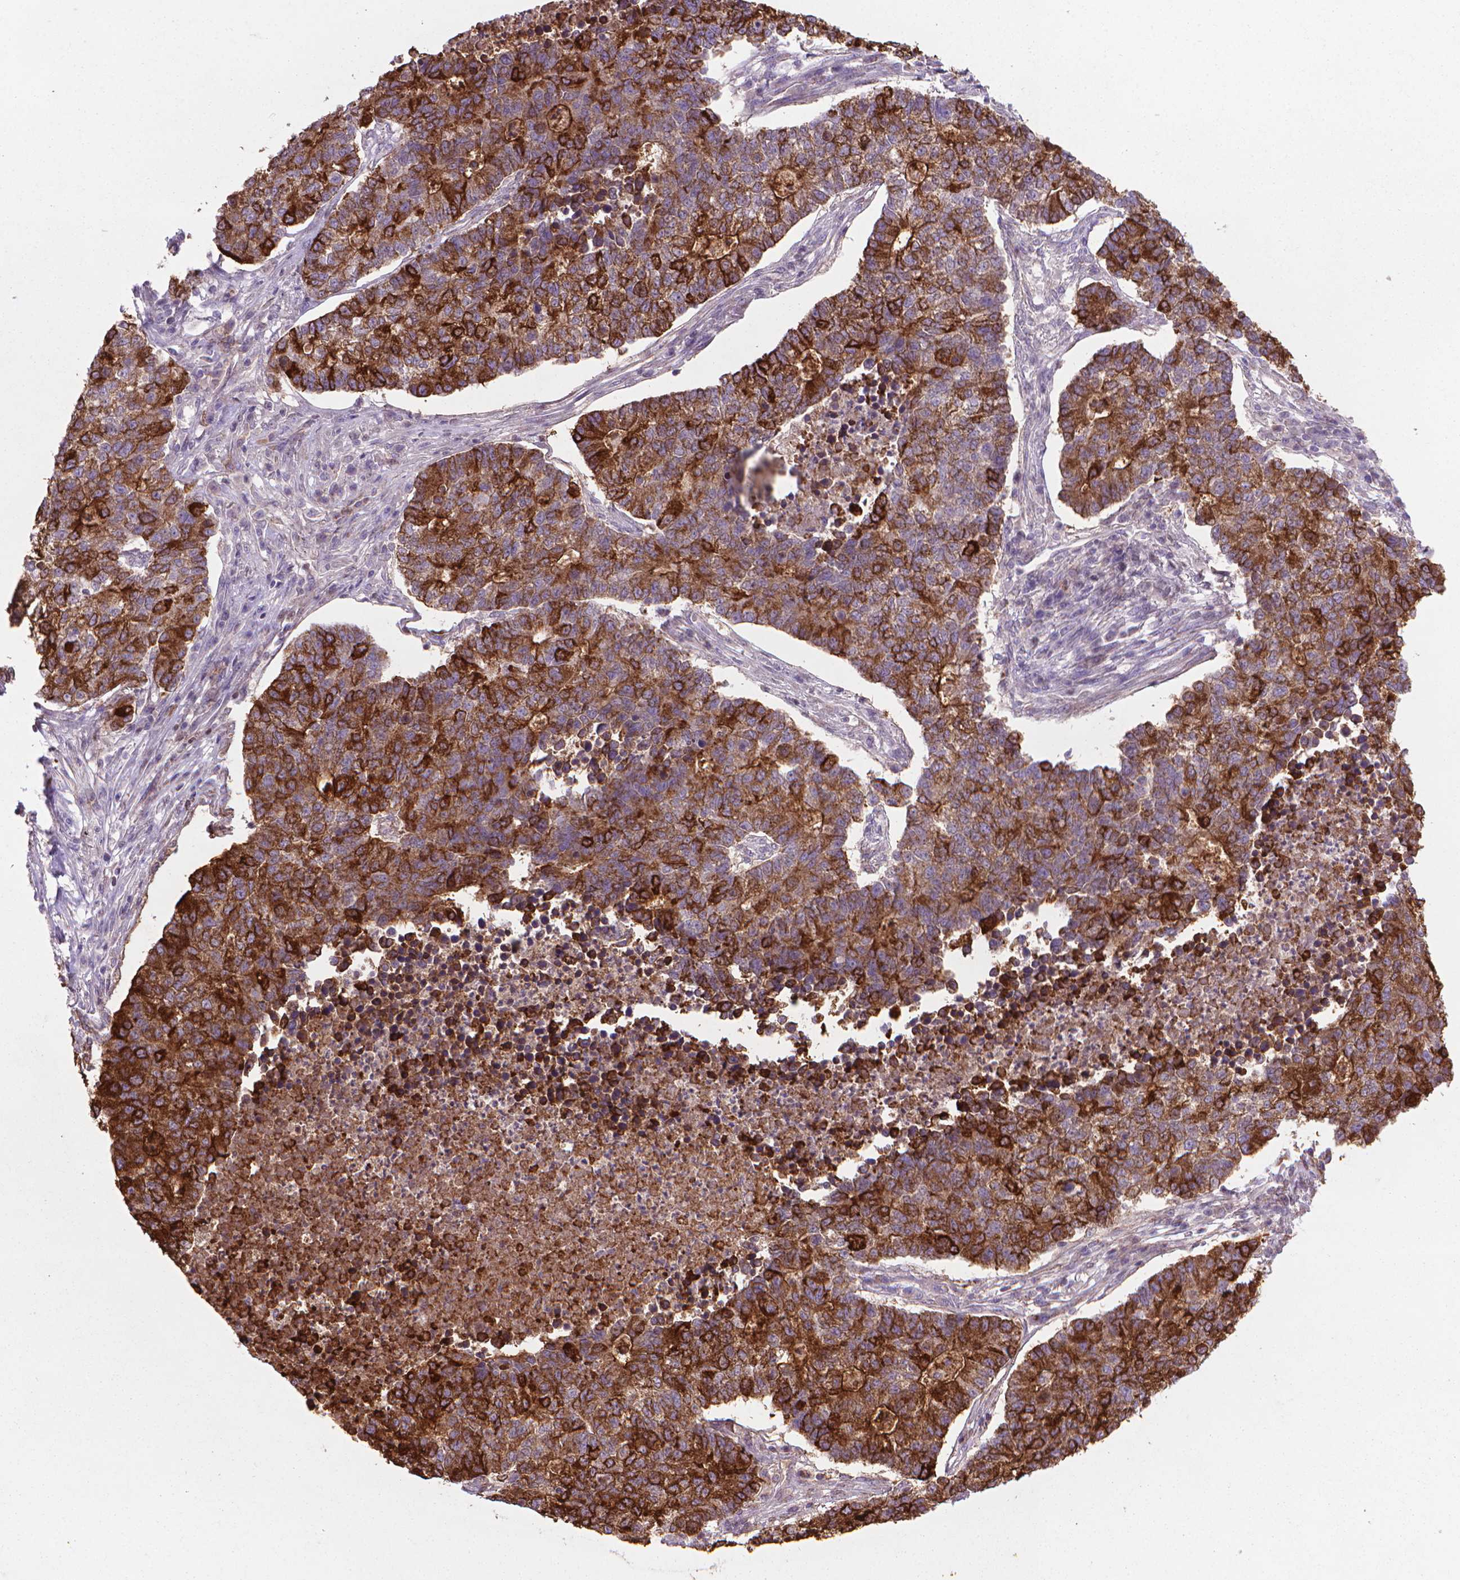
{"staining": {"intensity": "strong", "quantity": ">75%", "location": "cytoplasmic/membranous"}, "tissue": "lung cancer", "cell_type": "Tumor cells", "image_type": "cancer", "snomed": [{"axis": "morphology", "description": "Adenocarcinoma, NOS"}, {"axis": "topography", "description": "Lung"}], "caption": "DAB immunohistochemical staining of human lung cancer (adenocarcinoma) shows strong cytoplasmic/membranous protein expression in approximately >75% of tumor cells. (IHC, brightfield microscopy, high magnification).", "gene": "MUC1", "patient": {"sex": "male", "age": 57}}